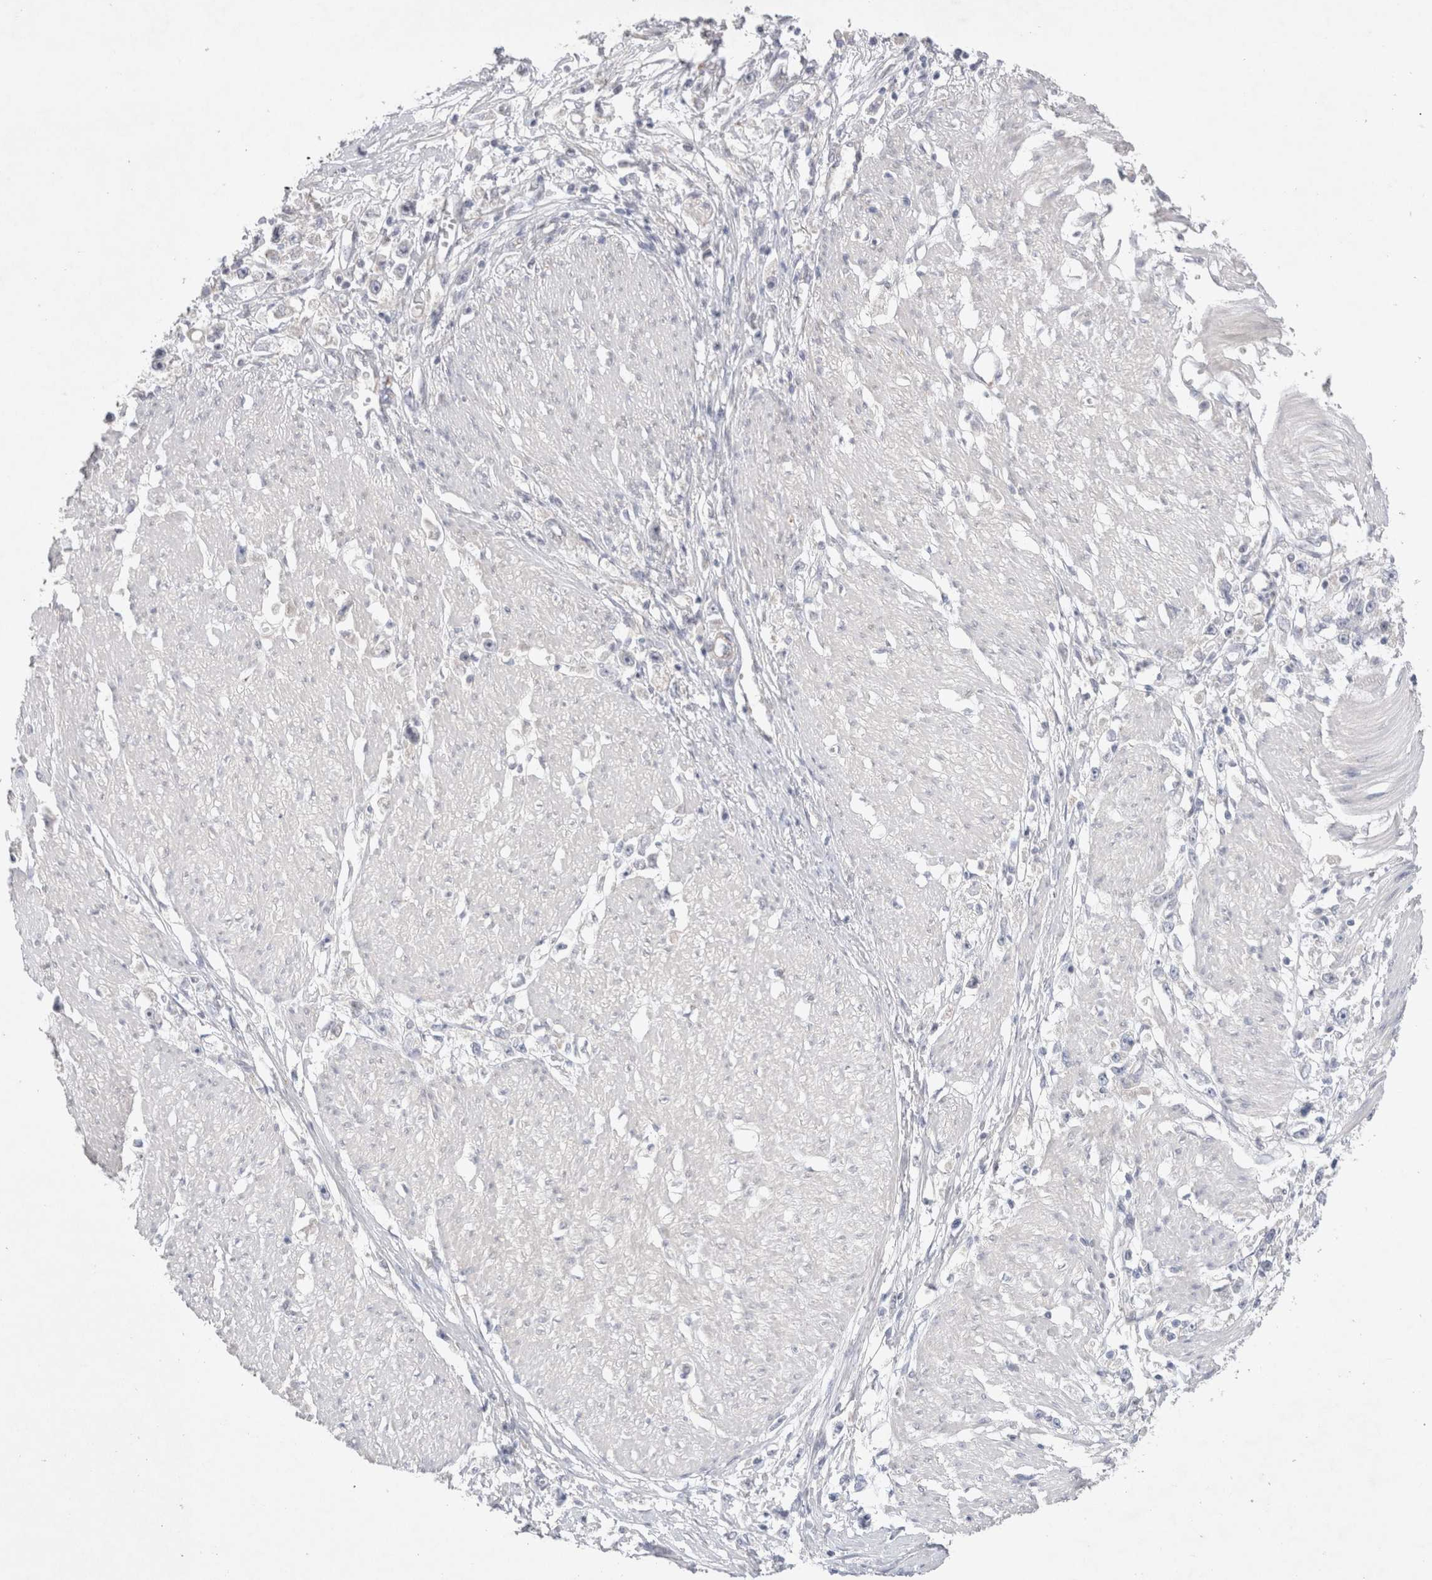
{"staining": {"intensity": "negative", "quantity": "none", "location": "none"}, "tissue": "stomach cancer", "cell_type": "Tumor cells", "image_type": "cancer", "snomed": [{"axis": "morphology", "description": "Adenocarcinoma, NOS"}, {"axis": "topography", "description": "Stomach"}], "caption": "DAB immunohistochemical staining of adenocarcinoma (stomach) exhibits no significant staining in tumor cells.", "gene": "BICD2", "patient": {"sex": "female", "age": 59}}